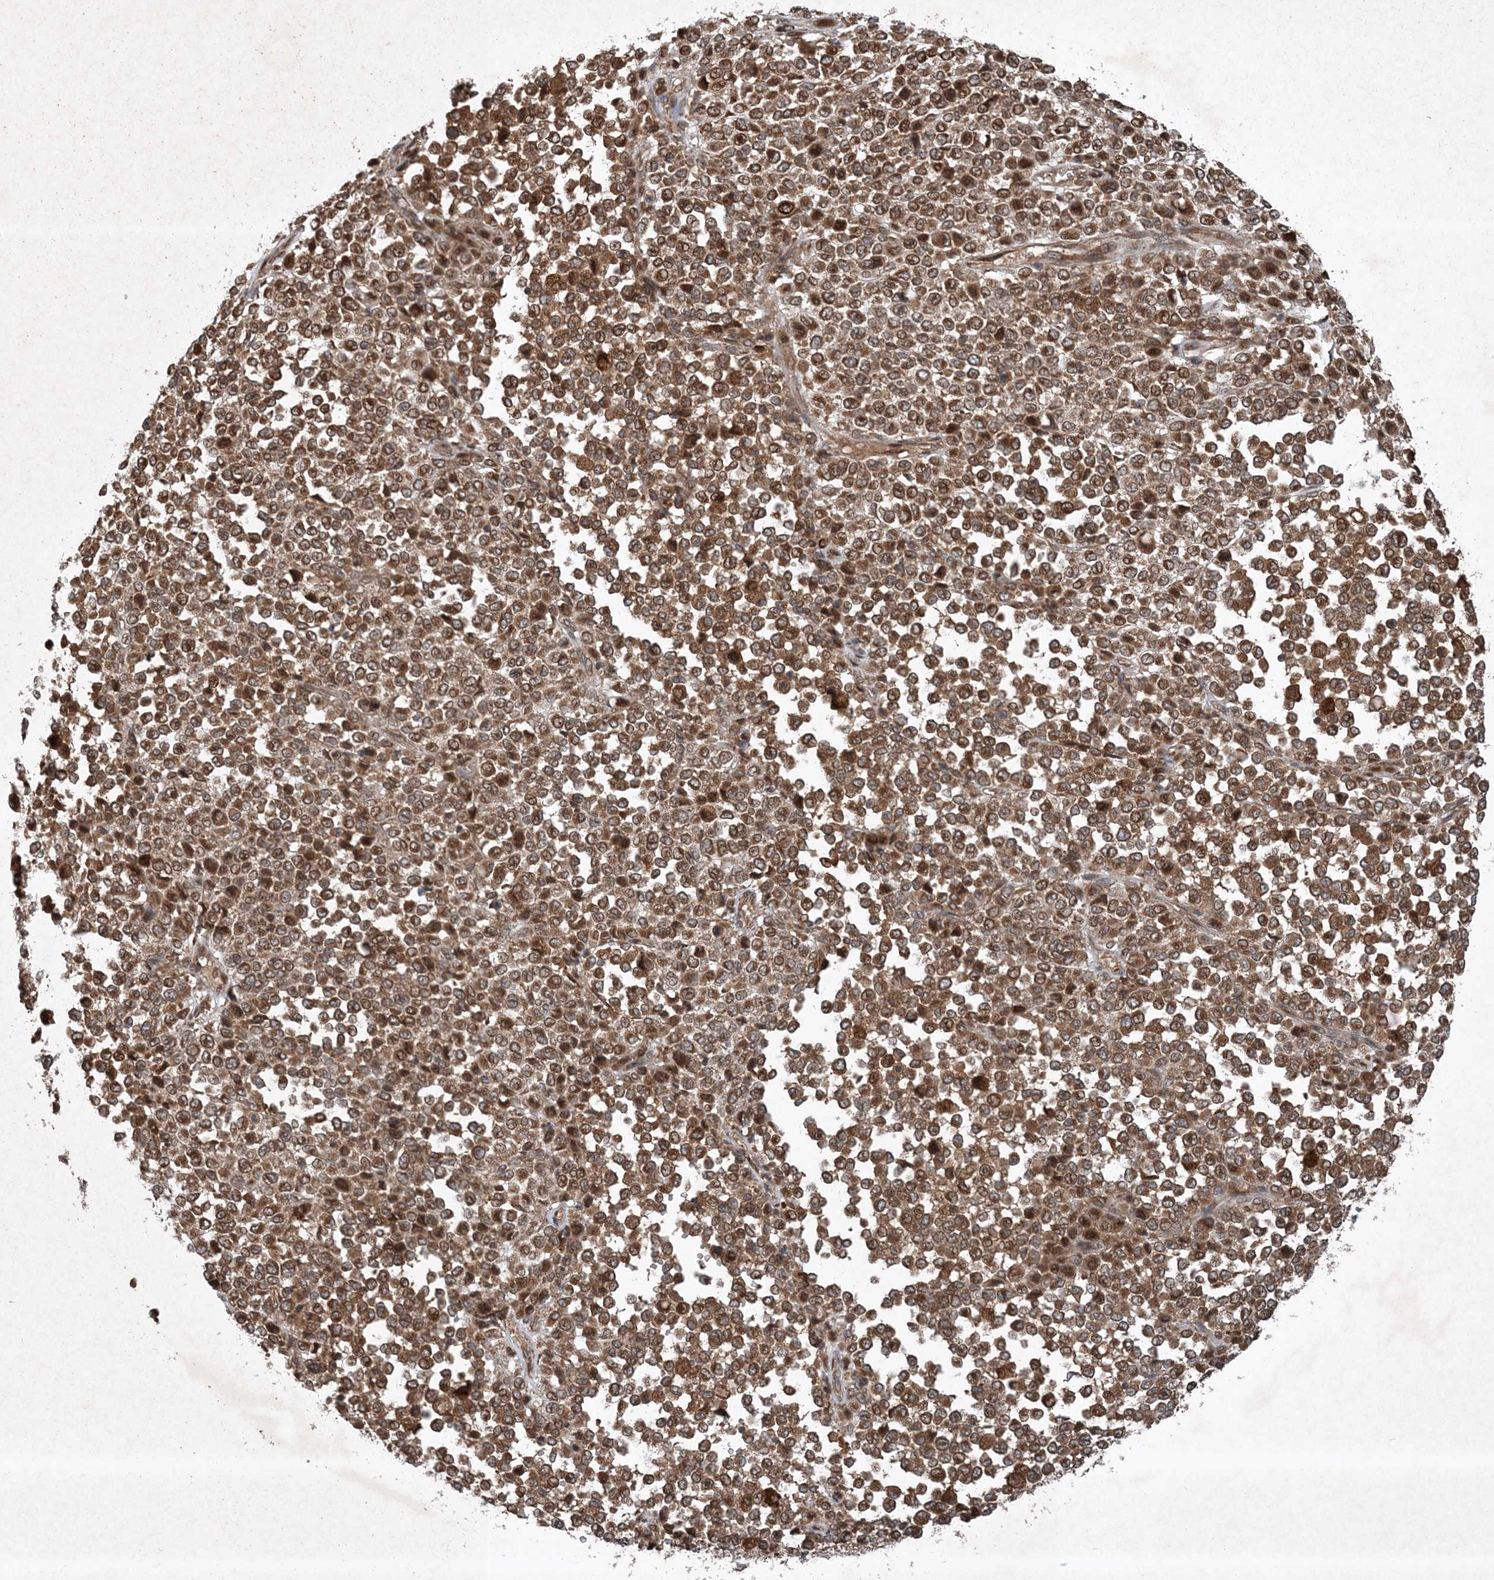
{"staining": {"intensity": "moderate", "quantity": ">75%", "location": "cytoplasmic/membranous"}, "tissue": "melanoma", "cell_type": "Tumor cells", "image_type": "cancer", "snomed": [{"axis": "morphology", "description": "Malignant melanoma, Metastatic site"}, {"axis": "topography", "description": "Pancreas"}], "caption": "A brown stain labels moderate cytoplasmic/membranous staining of a protein in human melanoma tumor cells.", "gene": "GNG5", "patient": {"sex": "female", "age": 30}}